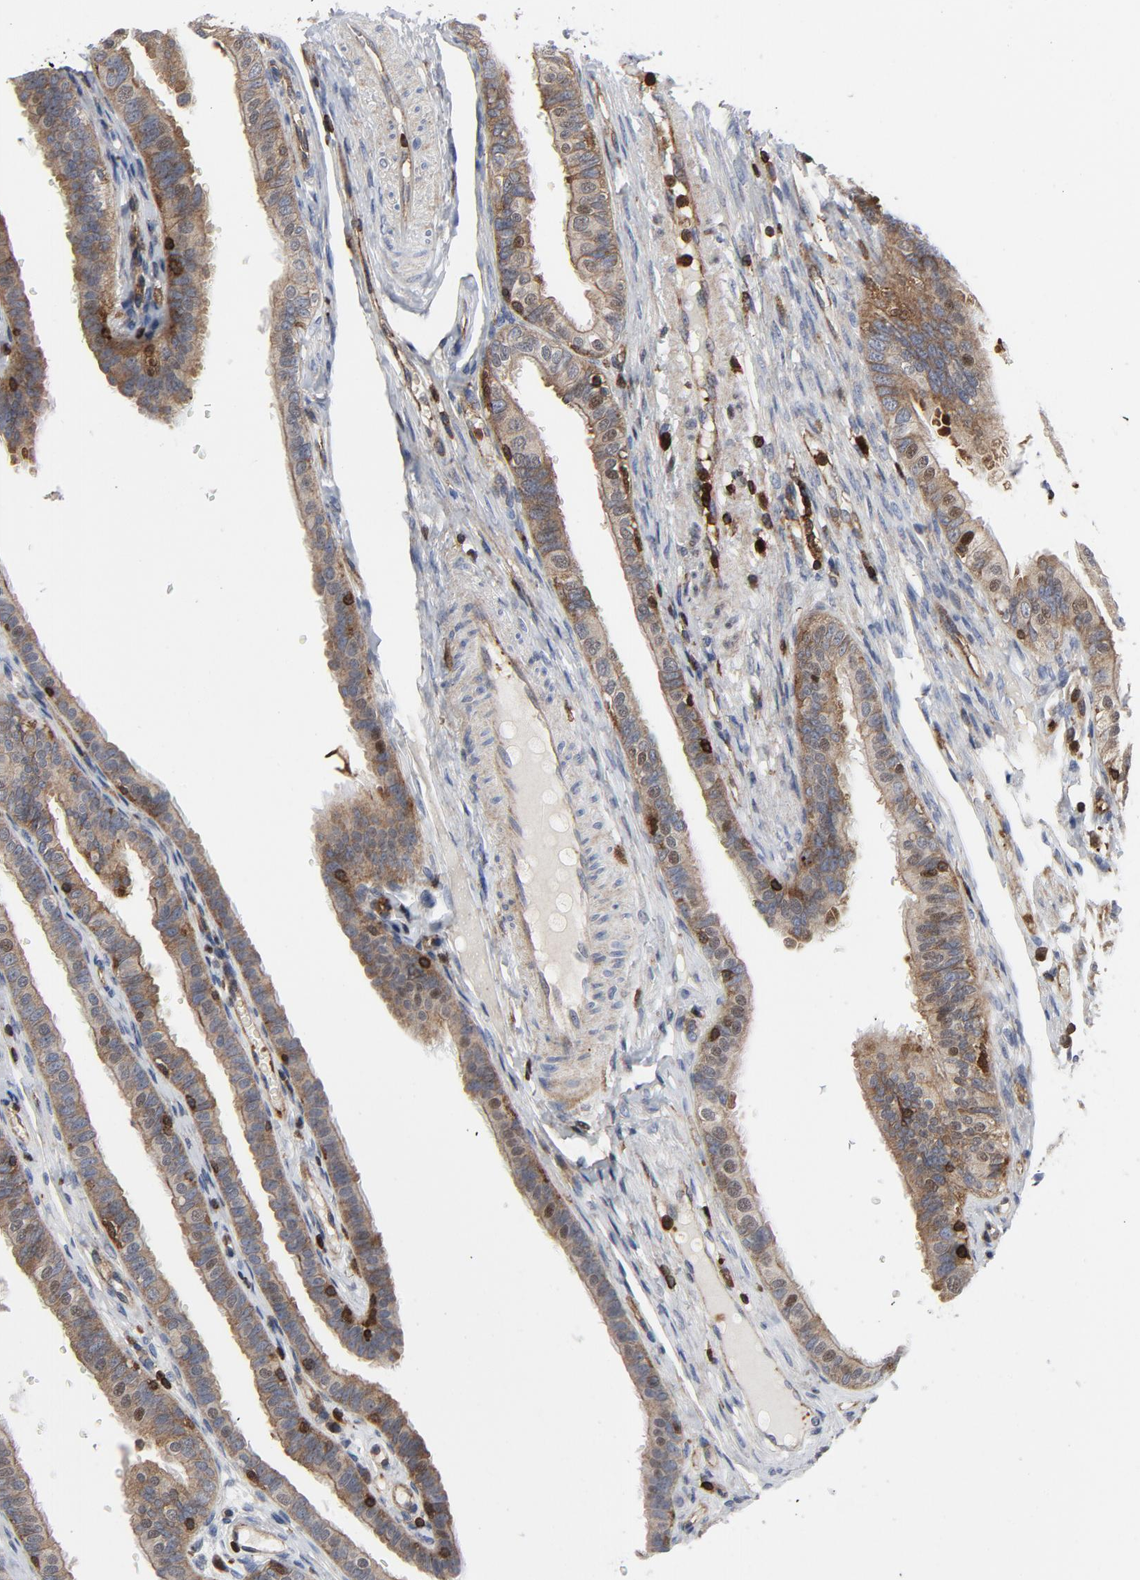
{"staining": {"intensity": "moderate", "quantity": ">75%", "location": "cytoplasmic/membranous,nuclear"}, "tissue": "fallopian tube", "cell_type": "Glandular cells", "image_type": "normal", "snomed": [{"axis": "morphology", "description": "Normal tissue, NOS"}, {"axis": "morphology", "description": "Dermoid, NOS"}, {"axis": "topography", "description": "Fallopian tube"}], "caption": "Immunohistochemistry image of benign fallopian tube stained for a protein (brown), which displays medium levels of moderate cytoplasmic/membranous,nuclear positivity in about >75% of glandular cells.", "gene": "YES1", "patient": {"sex": "female", "age": 33}}